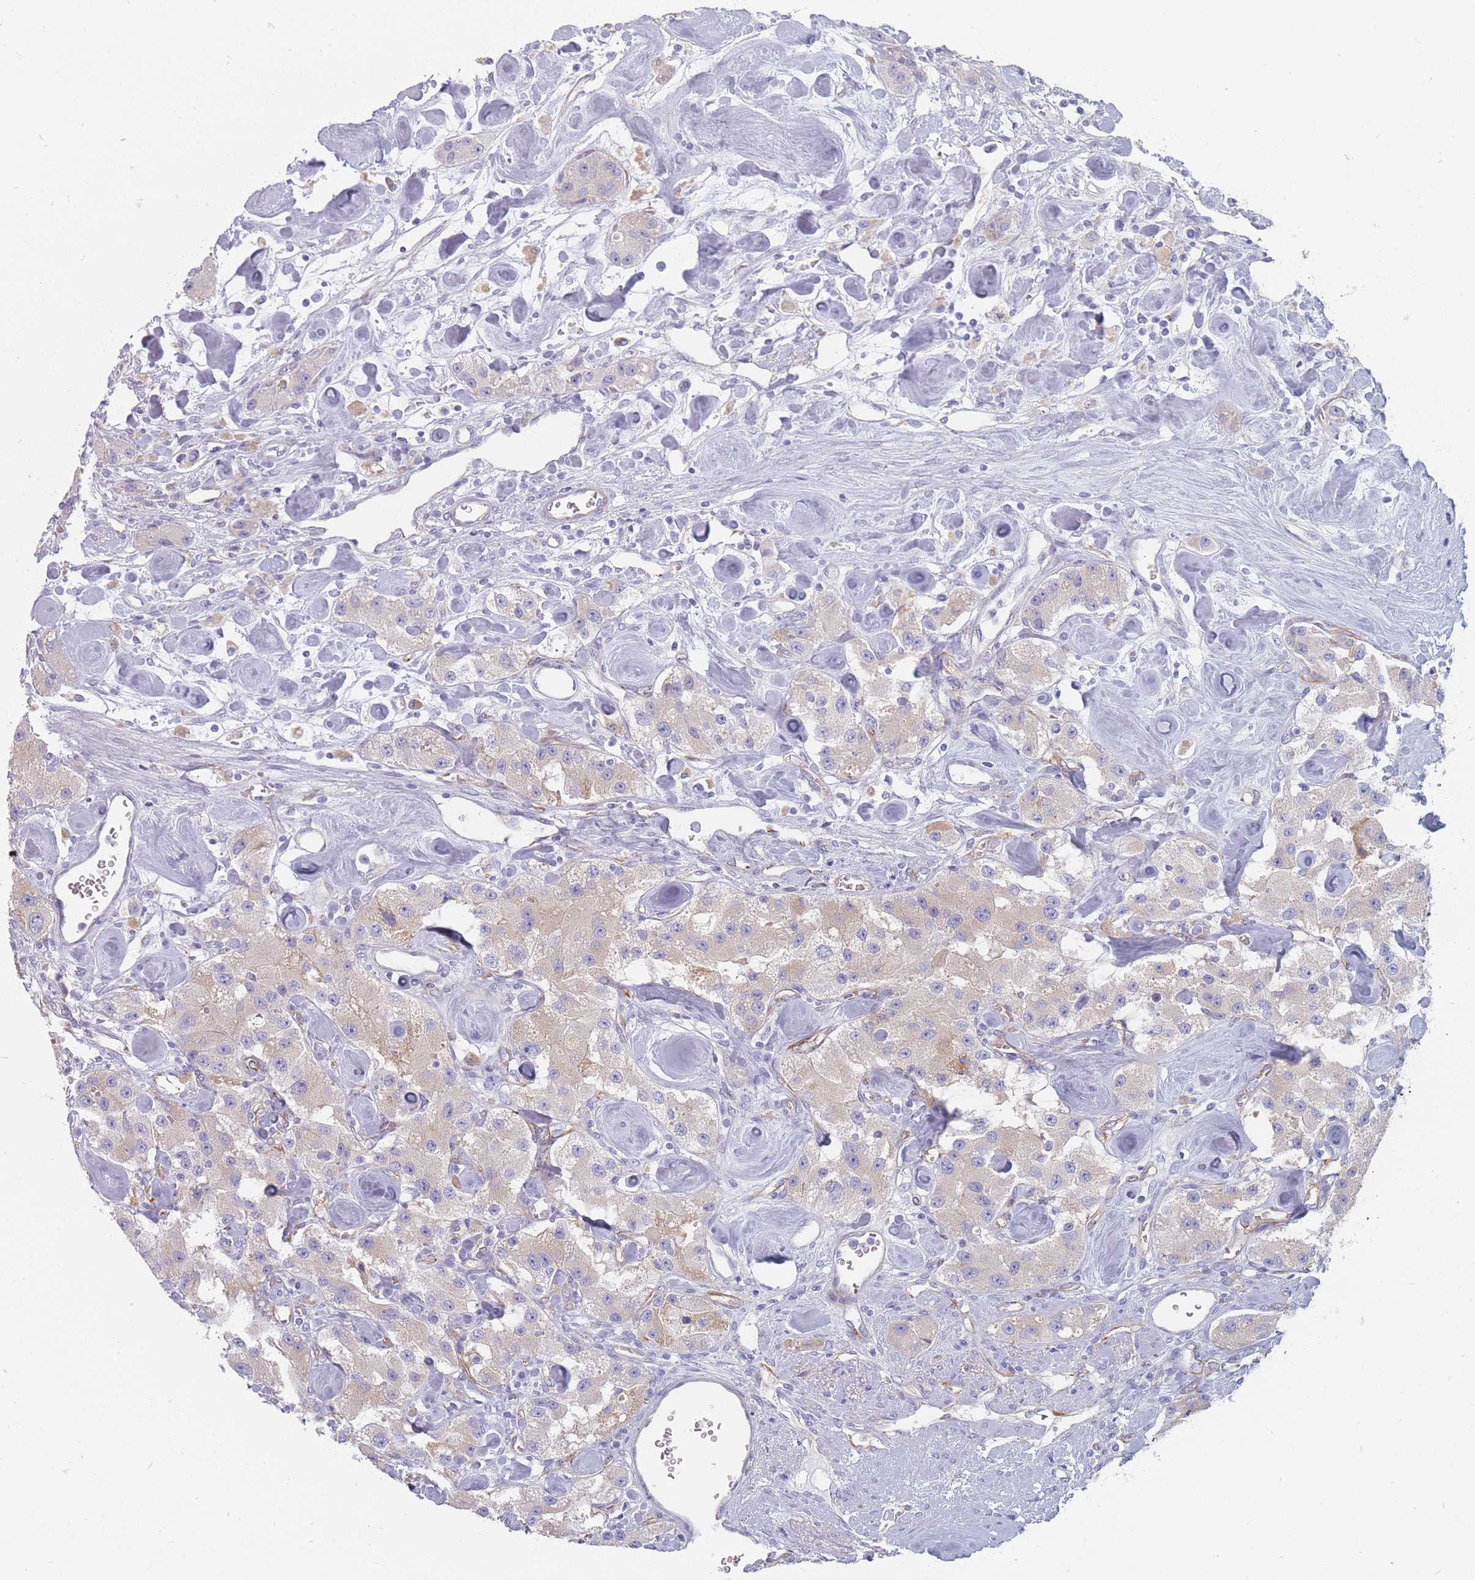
{"staining": {"intensity": "negative", "quantity": "none", "location": "none"}, "tissue": "carcinoid", "cell_type": "Tumor cells", "image_type": "cancer", "snomed": [{"axis": "morphology", "description": "Carcinoid, malignant, NOS"}, {"axis": "topography", "description": "Pancreas"}], "caption": "Photomicrograph shows no protein expression in tumor cells of carcinoid tissue.", "gene": "ERBIN", "patient": {"sex": "male", "age": 41}}